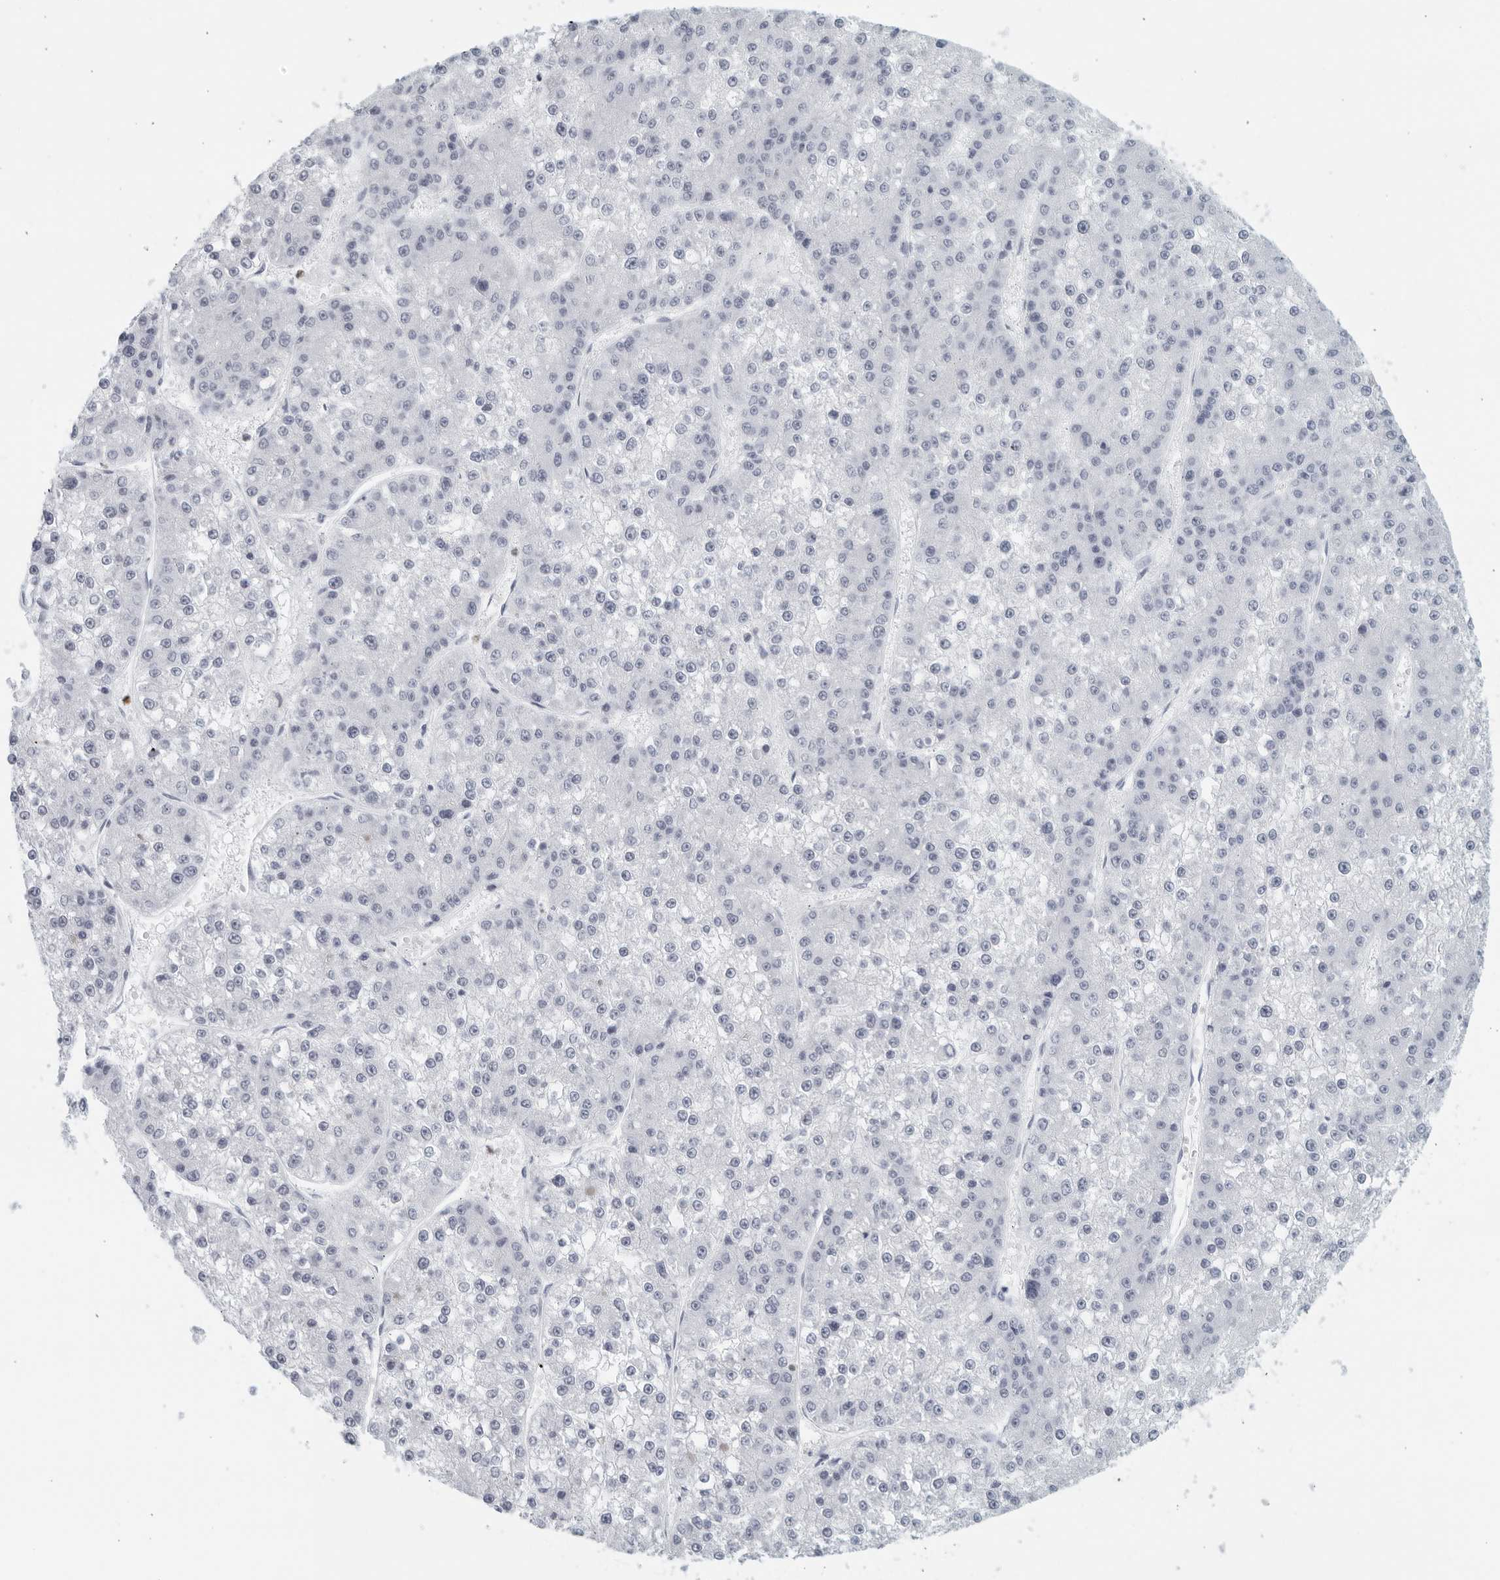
{"staining": {"intensity": "negative", "quantity": "none", "location": "none"}, "tissue": "liver cancer", "cell_type": "Tumor cells", "image_type": "cancer", "snomed": [{"axis": "morphology", "description": "Carcinoma, Hepatocellular, NOS"}, {"axis": "topography", "description": "Liver"}], "caption": "Tumor cells show no significant positivity in hepatocellular carcinoma (liver). The staining was performed using DAB to visualize the protein expression in brown, while the nuclei were stained in blue with hematoxylin (Magnification: 20x).", "gene": "KLK7", "patient": {"sex": "female", "age": 73}}